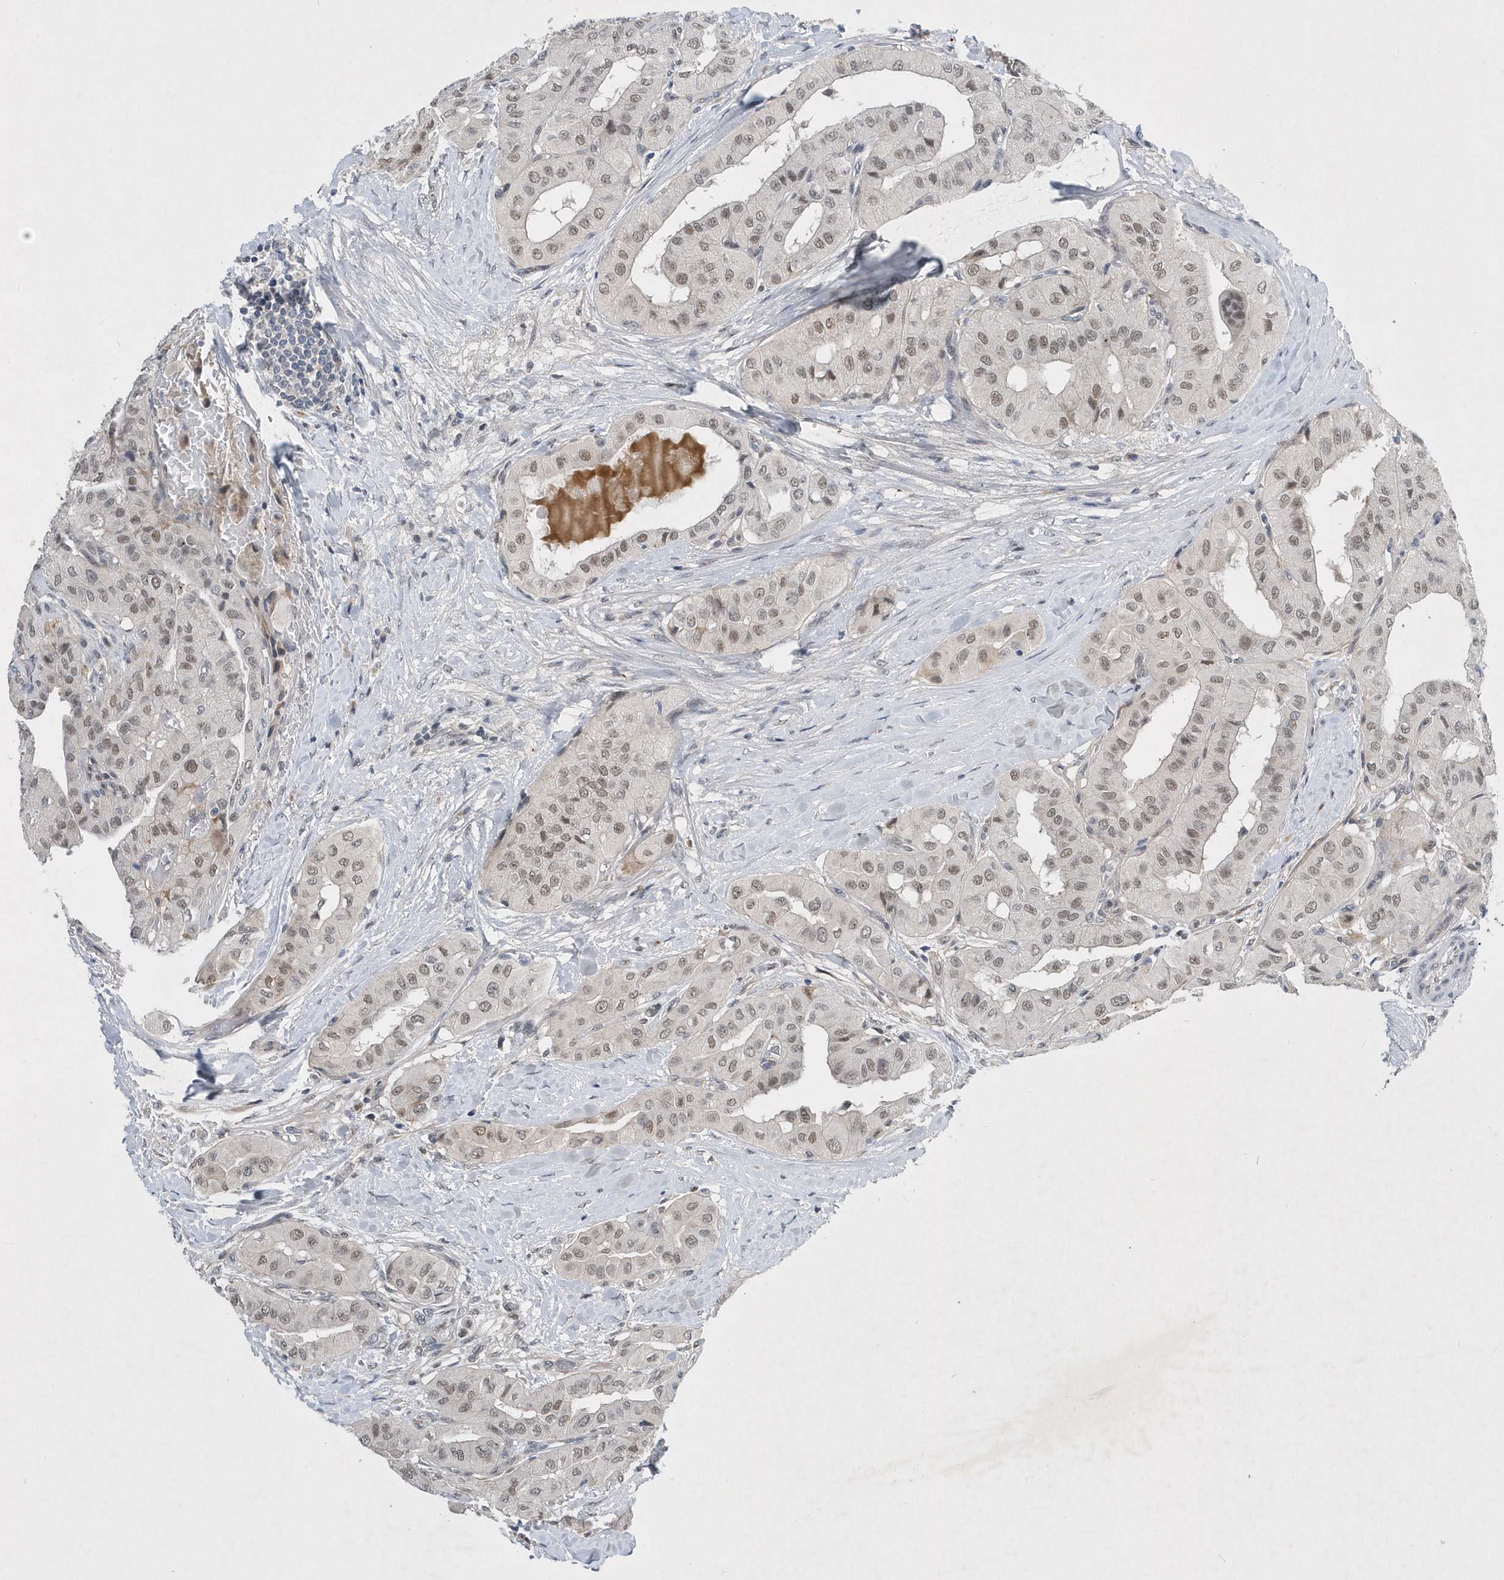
{"staining": {"intensity": "weak", "quantity": ">75%", "location": "nuclear"}, "tissue": "thyroid cancer", "cell_type": "Tumor cells", "image_type": "cancer", "snomed": [{"axis": "morphology", "description": "Papillary adenocarcinoma, NOS"}, {"axis": "topography", "description": "Thyroid gland"}], "caption": "There is low levels of weak nuclear expression in tumor cells of papillary adenocarcinoma (thyroid), as demonstrated by immunohistochemical staining (brown color).", "gene": "FAM217A", "patient": {"sex": "female", "age": 59}}